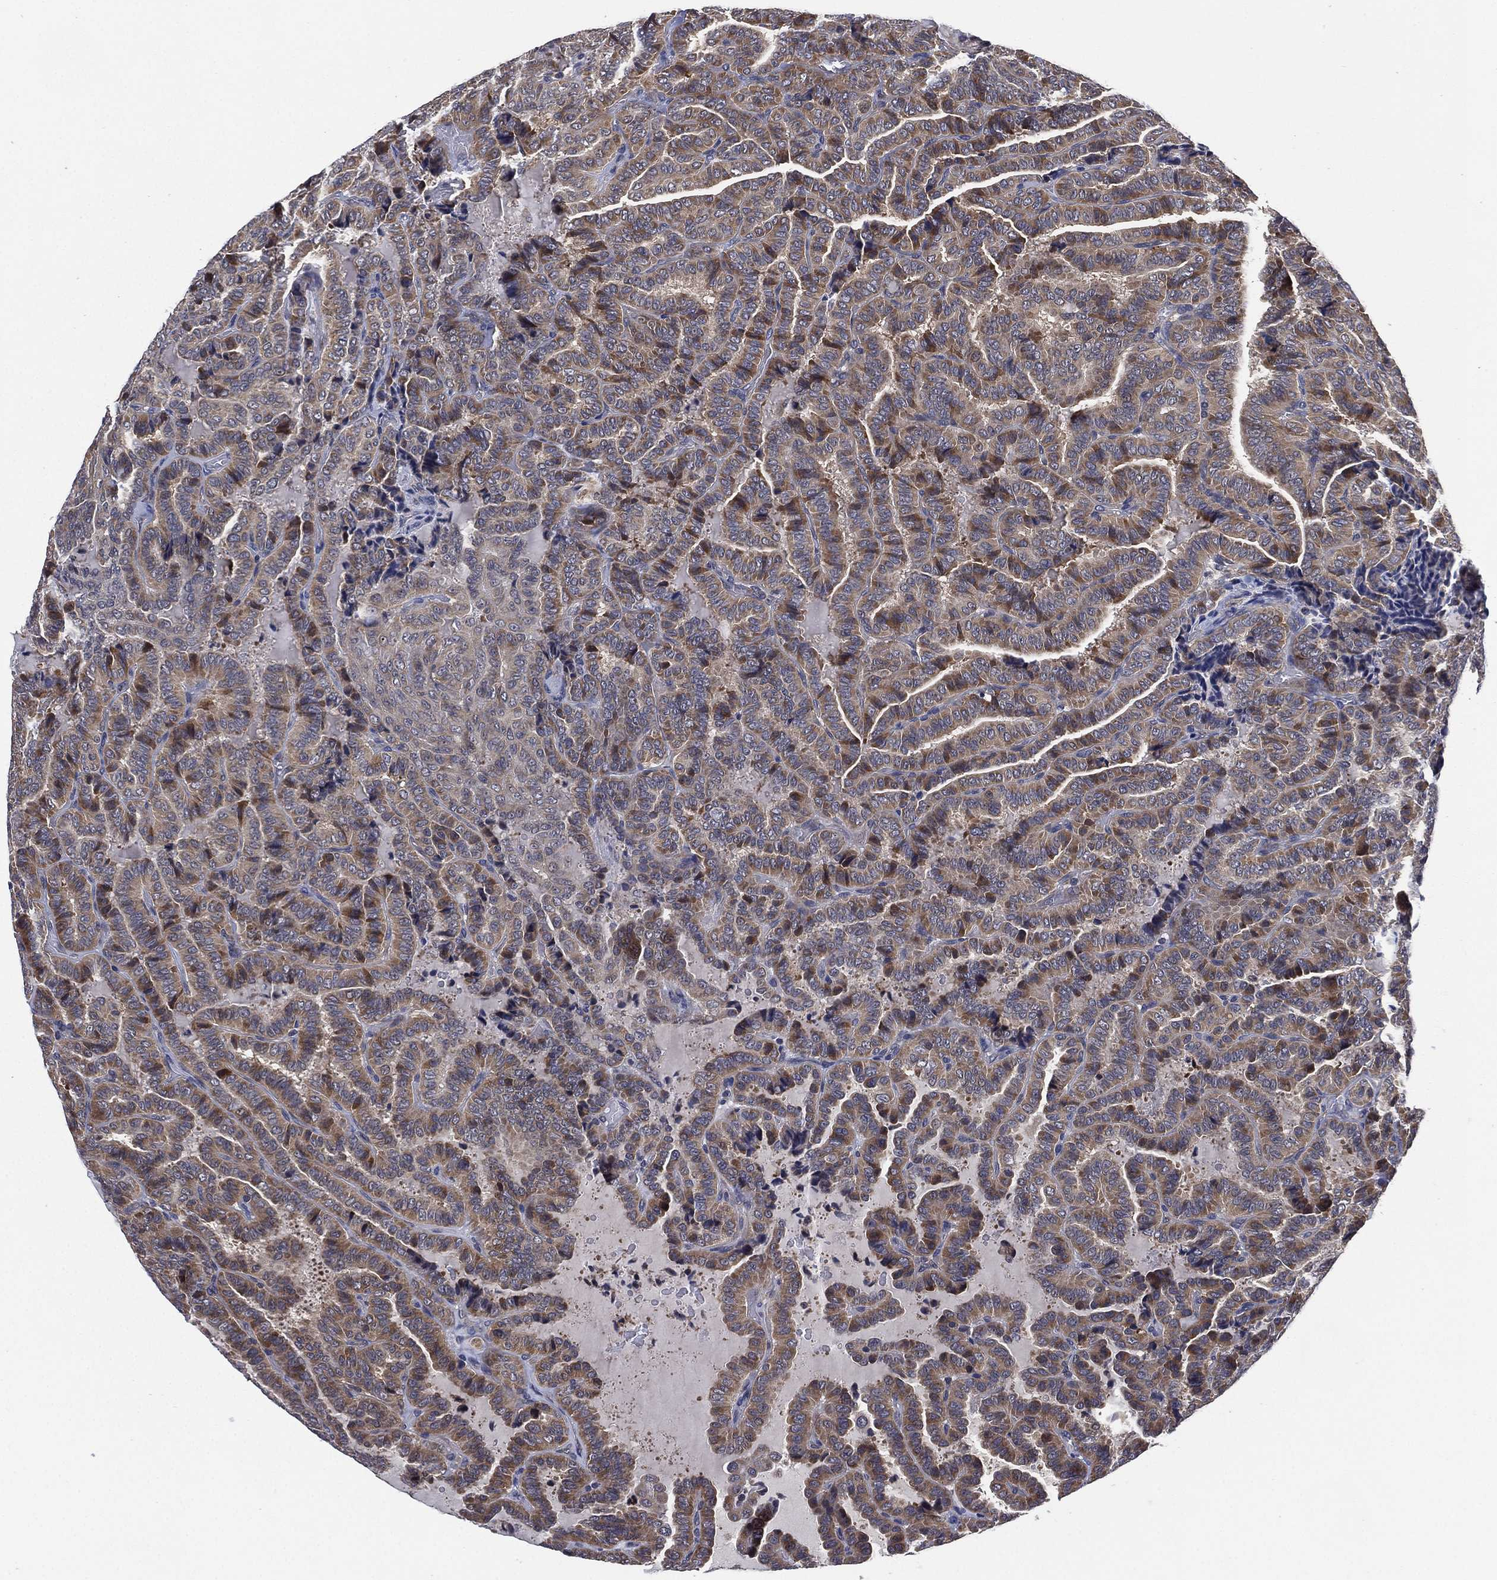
{"staining": {"intensity": "moderate", "quantity": "<25%", "location": "cytoplasmic/membranous"}, "tissue": "thyroid cancer", "cell_type": "Tumor cells", "image_type": "cancer", "snomed": [{"axis": "morphology", "description": "Papillary adenocarcinoma, NOS"}, {"axis": "topography", "description": "Thyroid gland"}], "caption": "Thyroid cancer stained with immunohistochemistry exhibits moderate cytoplasmic/membranous expression in about <25% of tumor cells.", "gene": "SELENOO", "patient": {"sex": "female", "age": 39}}